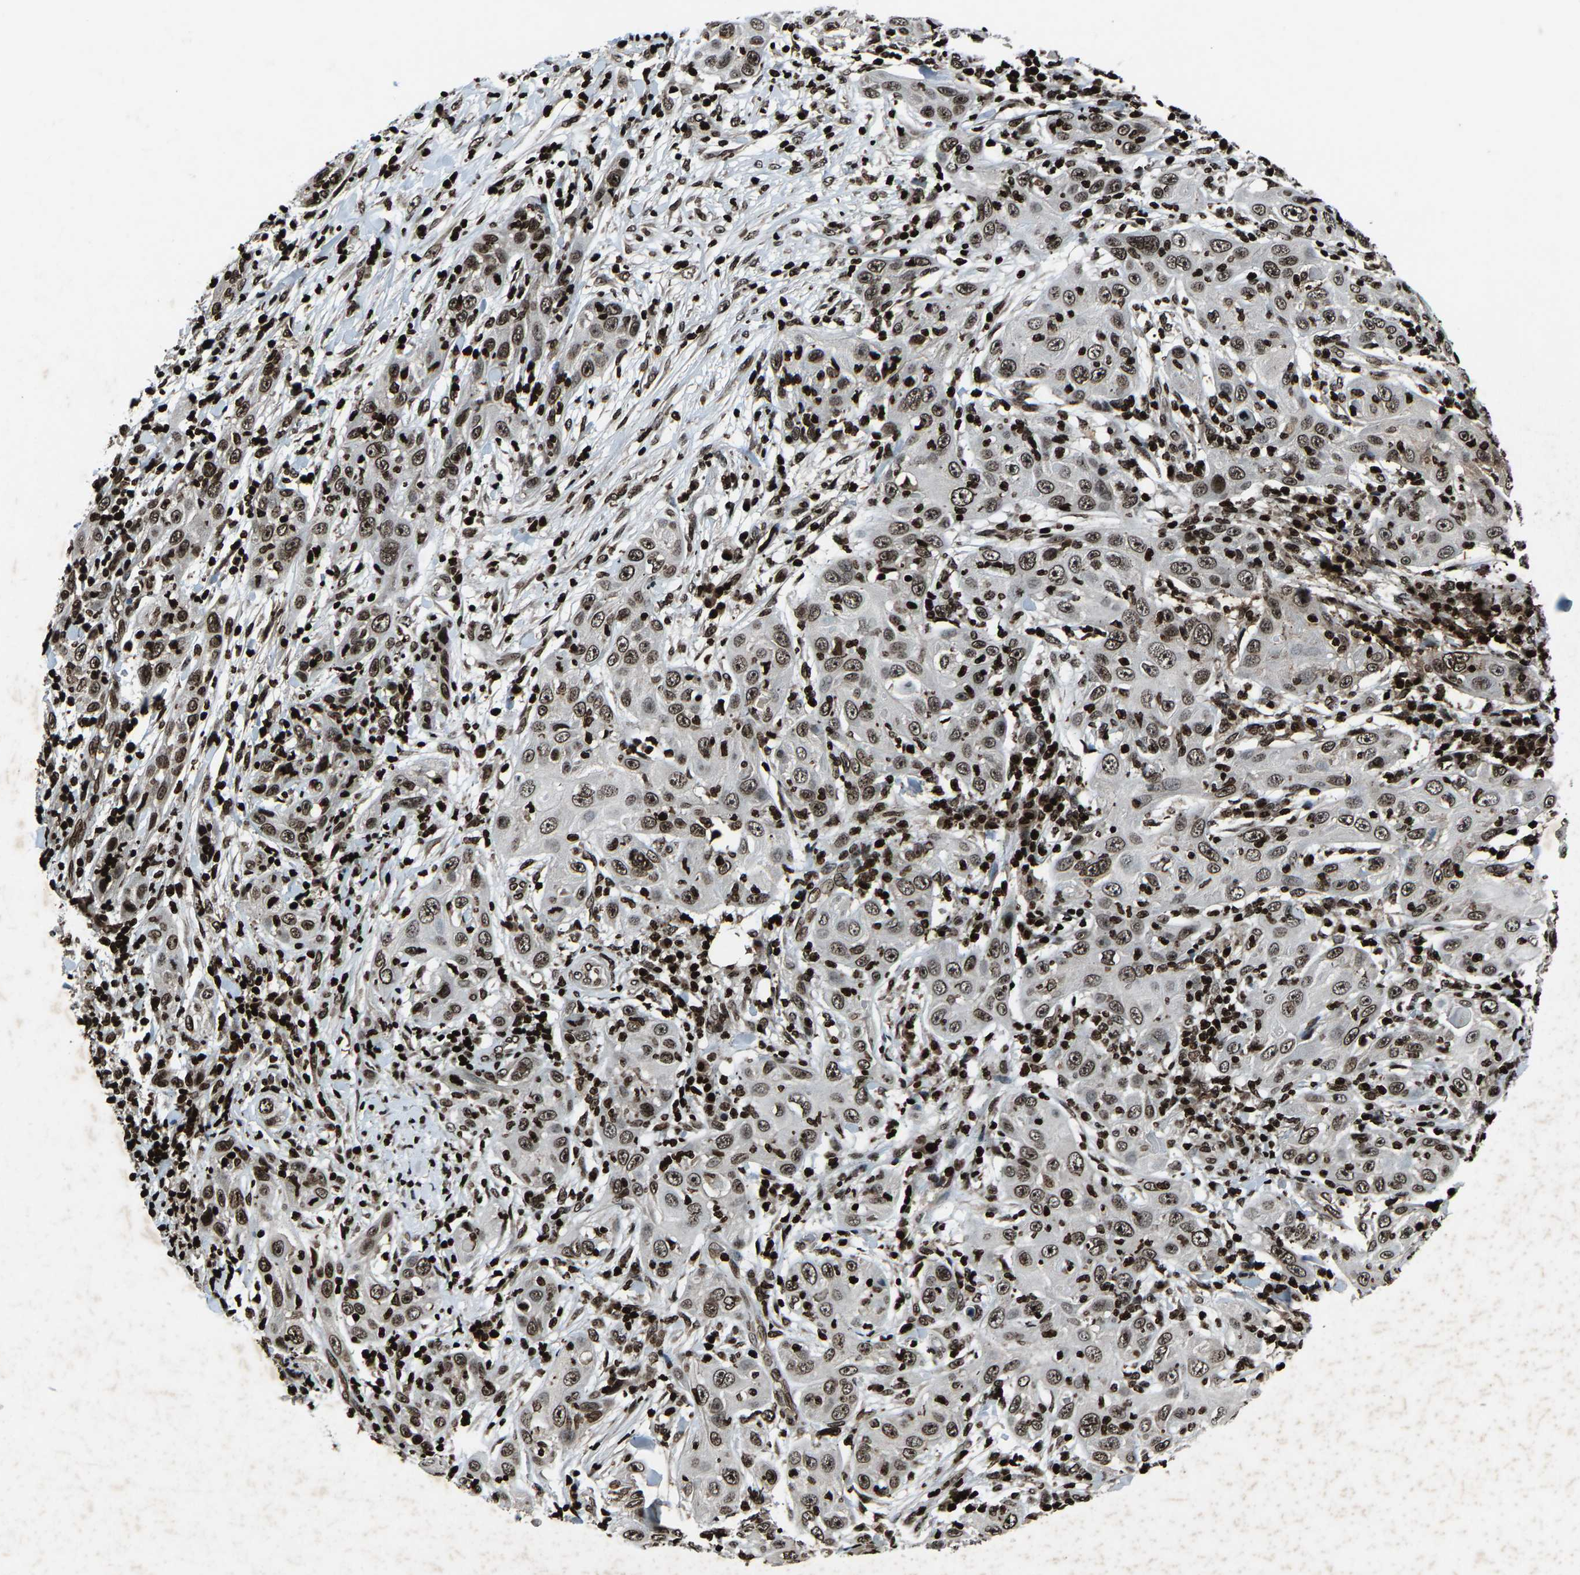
{"staining": {"intensity": "moderate", "quantity": ">75%", "location": "nuclear"}, "tissue": "skin cancer", "cell_type": "Tumor cells", "image_type": "cancer", "snomed": [{"axis": "morphology", "description": "Squamous cell carcinoma, NOS"}, {"axis": "topography", "description": "Skin"}], "caption": "Human squamous cell carcinoma (skin) stained with a brown dye demonstrates moderate nuclear positive positivity in approximately >75% of tumor cells.", "gene": "H4C1", "patient": {"sex": "female", "age": 88}}